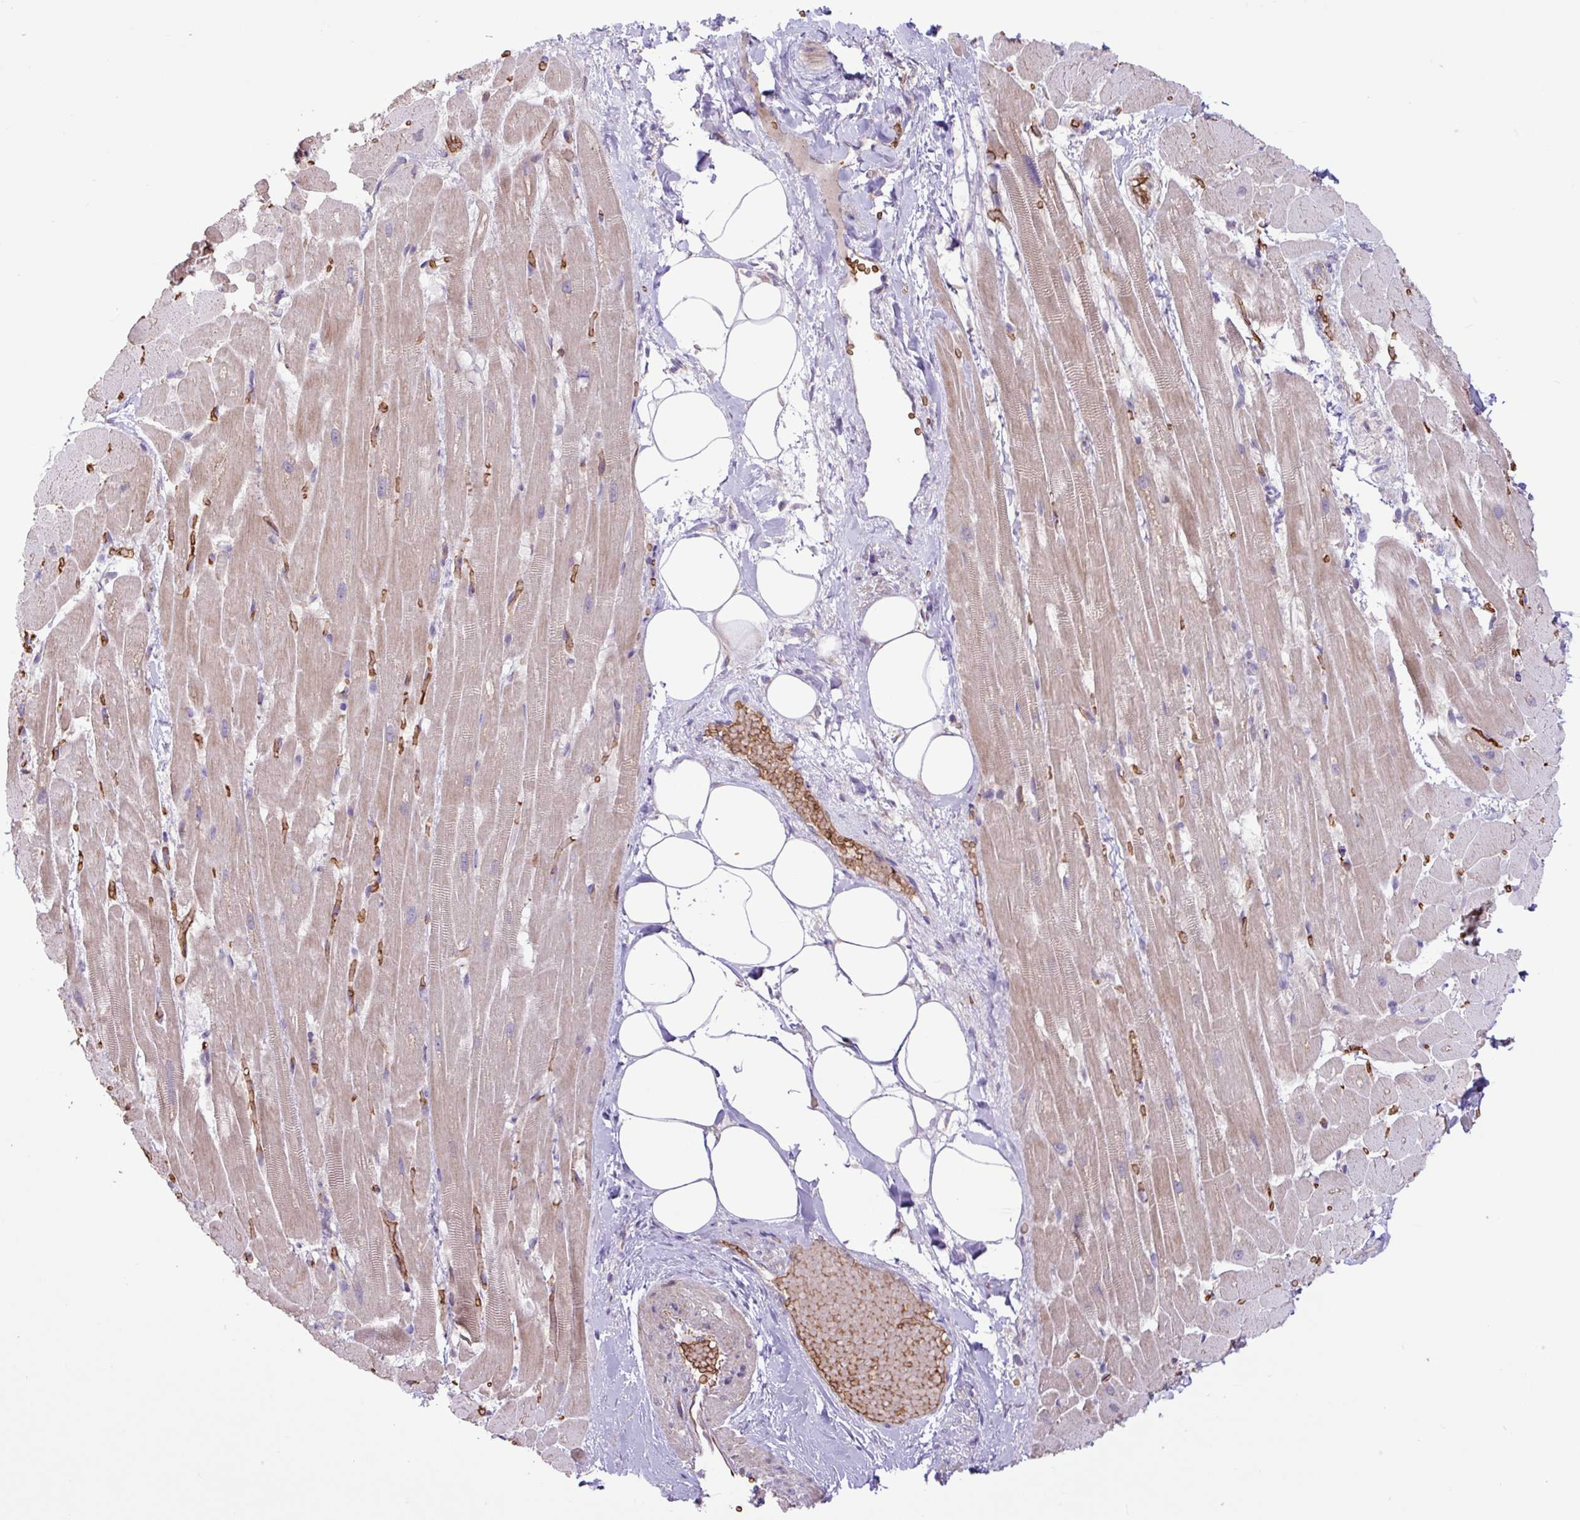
{"staining": {"intensity": "weak", "quantity": "25%-75%", "location": "cytoplasmic/membranous"}, "tissue": "heart muscle", "cell_type": "Cardiomyocytes", "image_type": "normal", "snomed": [{"axis": "morphology", "description": "Normal tissue, NOS"}, {"axis": "topography", "description": "Heart"}], "caption": "IHC image of benign human heart muscle stained for a protein (brown), which displays low levels of weak cytoplasmic/membranous staining in approximately 25%-75% of cardiomyocytes.", "gene": "RAD21L1", "patient": {"sex": "male", "age": 37}}